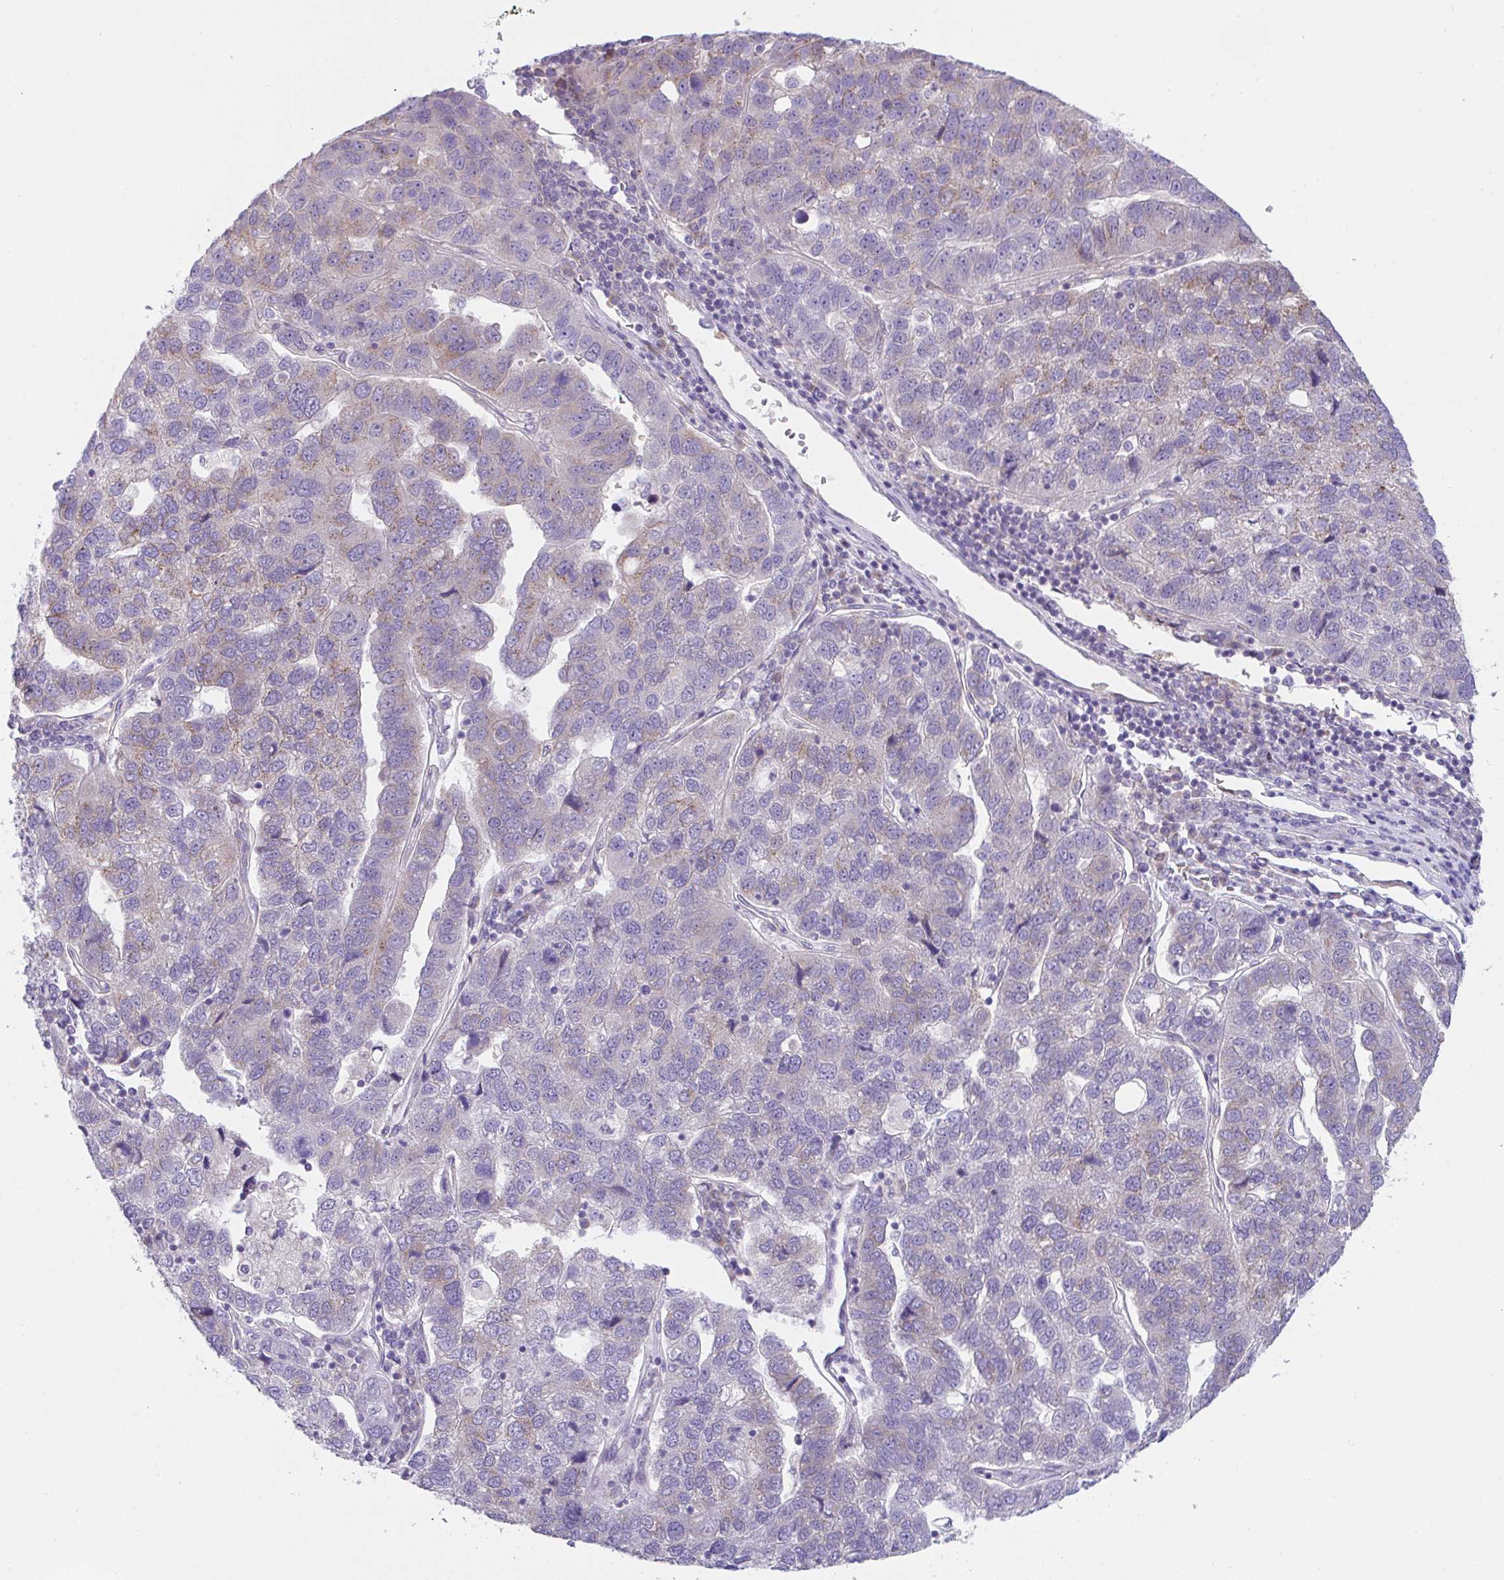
{"staining": {"intensity": "weak", "quantity": "<25%", "location": "cytoplasmic/membranous"}, "tissue": "pancreatic cancer", "cell_type": "Tumor cells", "image_type": "cancer", "snomed": [{"axis": "morphology", "description": "Adenocarcinoma, NOS"}, {"axis": "topography", "description": "Pancreas"}], "caption": "Protein analysis of pancreatic cancer exhibits no significant staining in tumor cells. The staining was performed using DAB to visualize the protein expression in brown, while the nuclei were stained in blue with hematoxylin (Magnification: 20x).", "gene": "MIA3", "patient": {"sex": "female", "age": 61}}